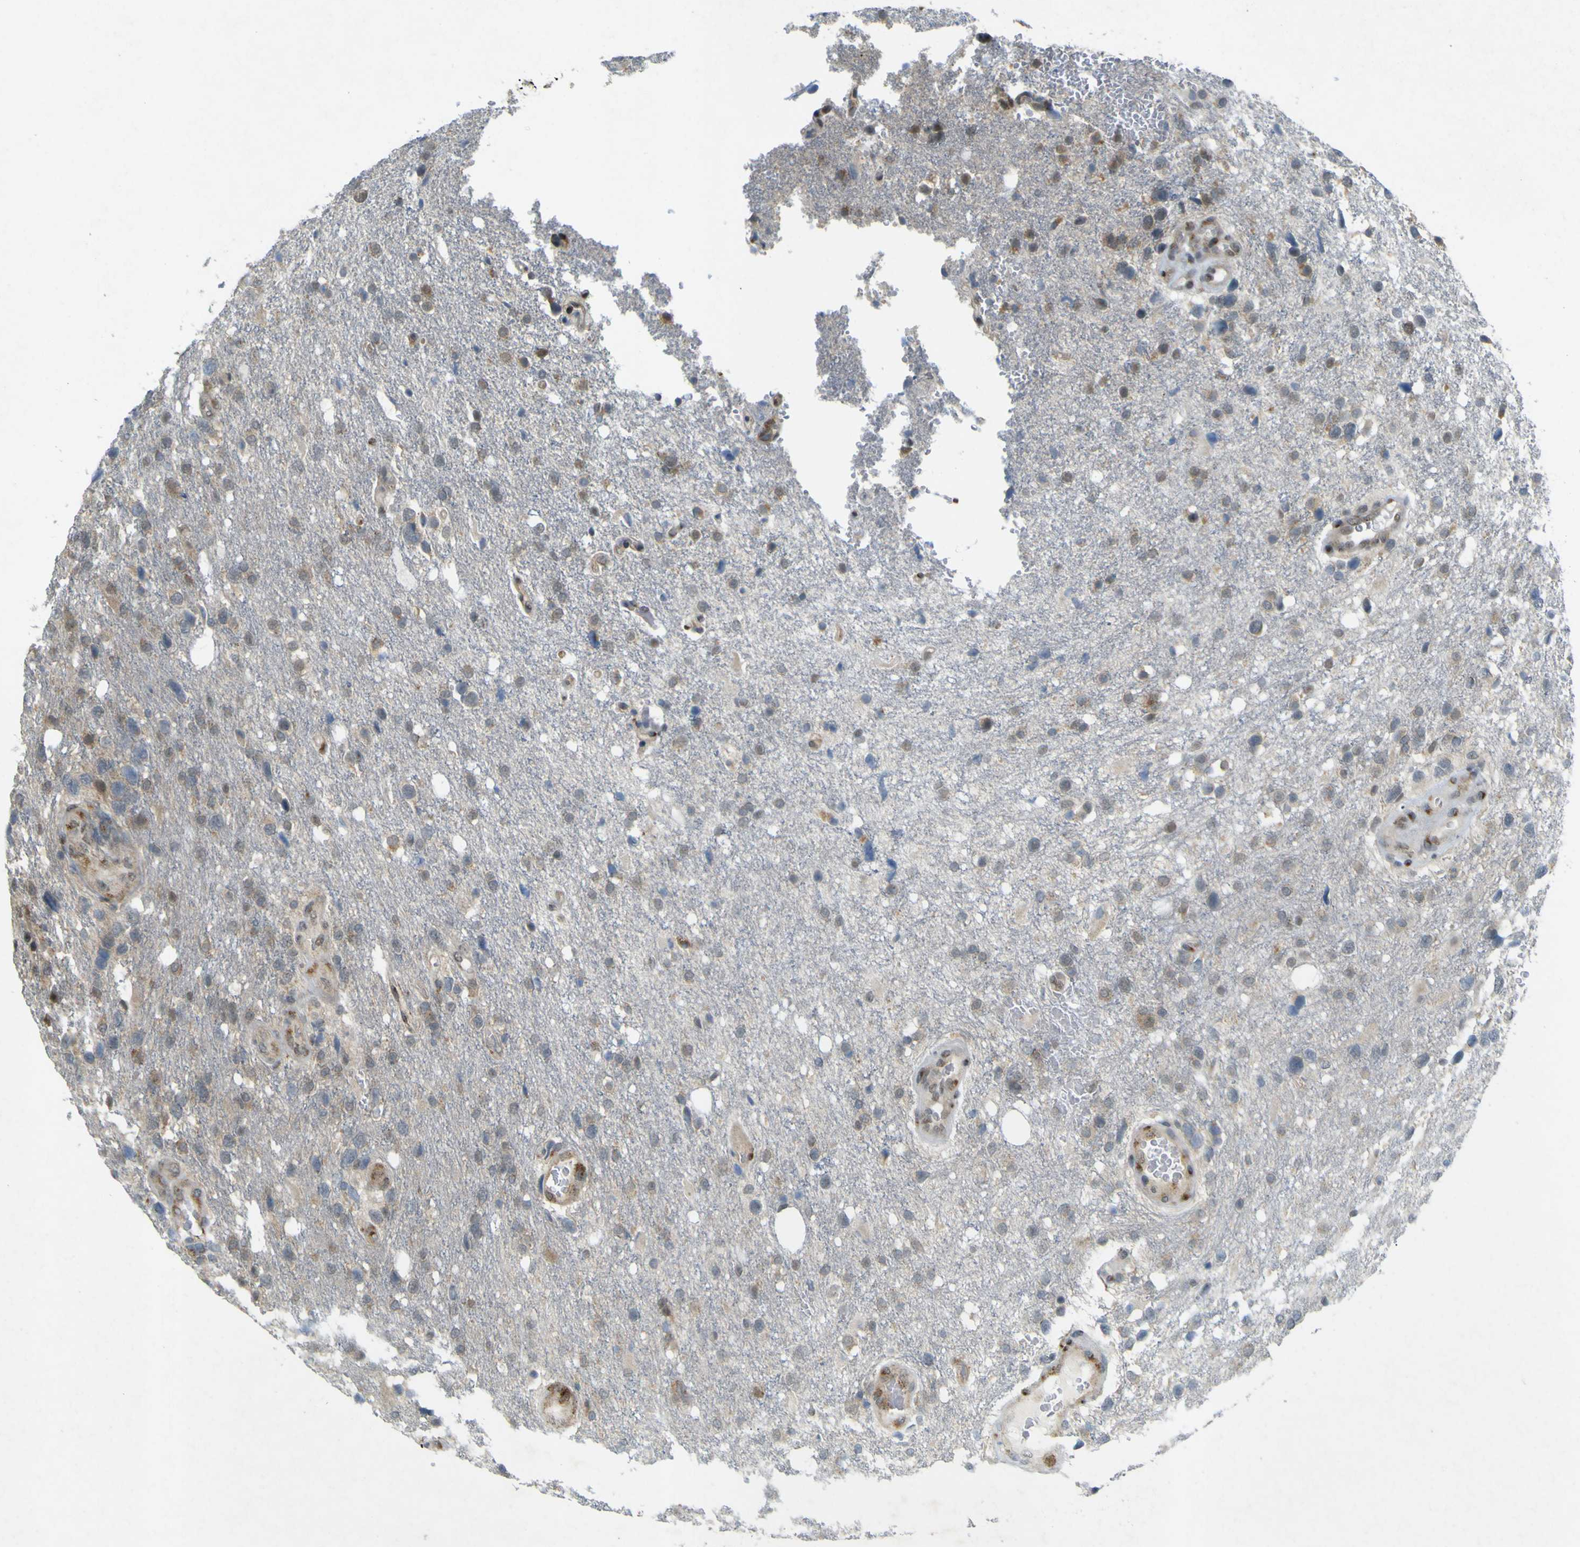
{"staining": {"intensity": "weak", "quantity": "<25%", "location": "nuclear"}, "tissue": "glioma", "cell_type": "Tumor cells", "image_type": "cancer", "snomed": [{"axis": "morphology", "description": "Glioma, malignant, High grade"}, {"axis": "topography", "description": "Brain"}], "caption": "Image shows no significant protein expression in tumor cells of high-grade glioma (malignant). Nuclei are stained in blue.", "gene": "IGF2R", "patient": {"sex": "female", "age": 58}}